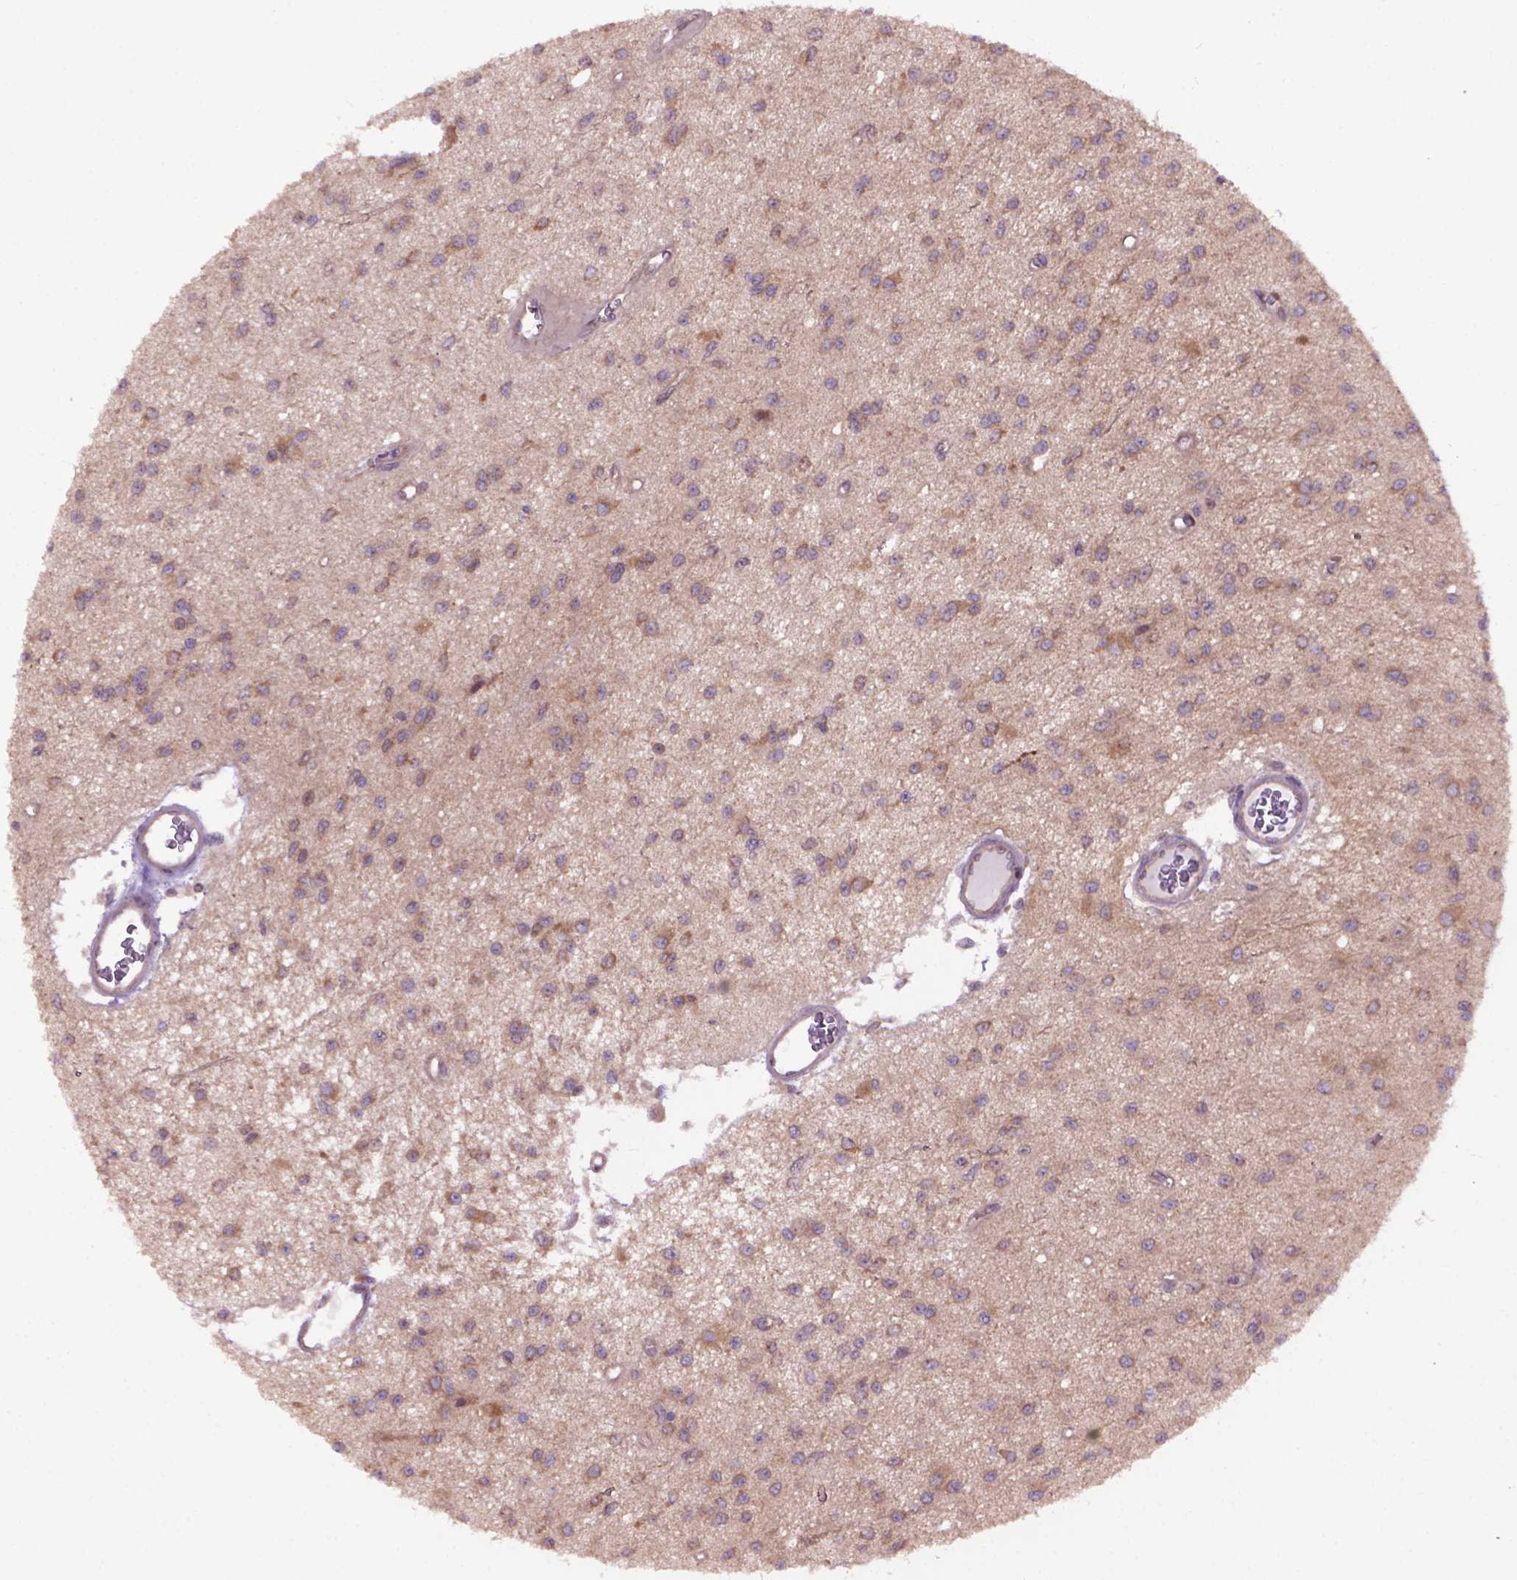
{"staining": {"intensity": "moderate", "quantity": ">75%", "location": "cytoplasmic/membranous"}, "tissue": "glioma", "cell_type": "Tumor cells", "image_type": "cancer", "snomed": [{"axis": "morphology", "description": "Glioma, malignant, Low grade"}, {"axis": "topography", "description": "Brain"}], "caption": "Low-grade glioma (malignant) stained for a protein (brown) shows moderate cytoplasmic/membranous positive positivity in about >75% of tumor cells.", "gene": "WDR48", "patient": {"sex": "female", "age": 45}}